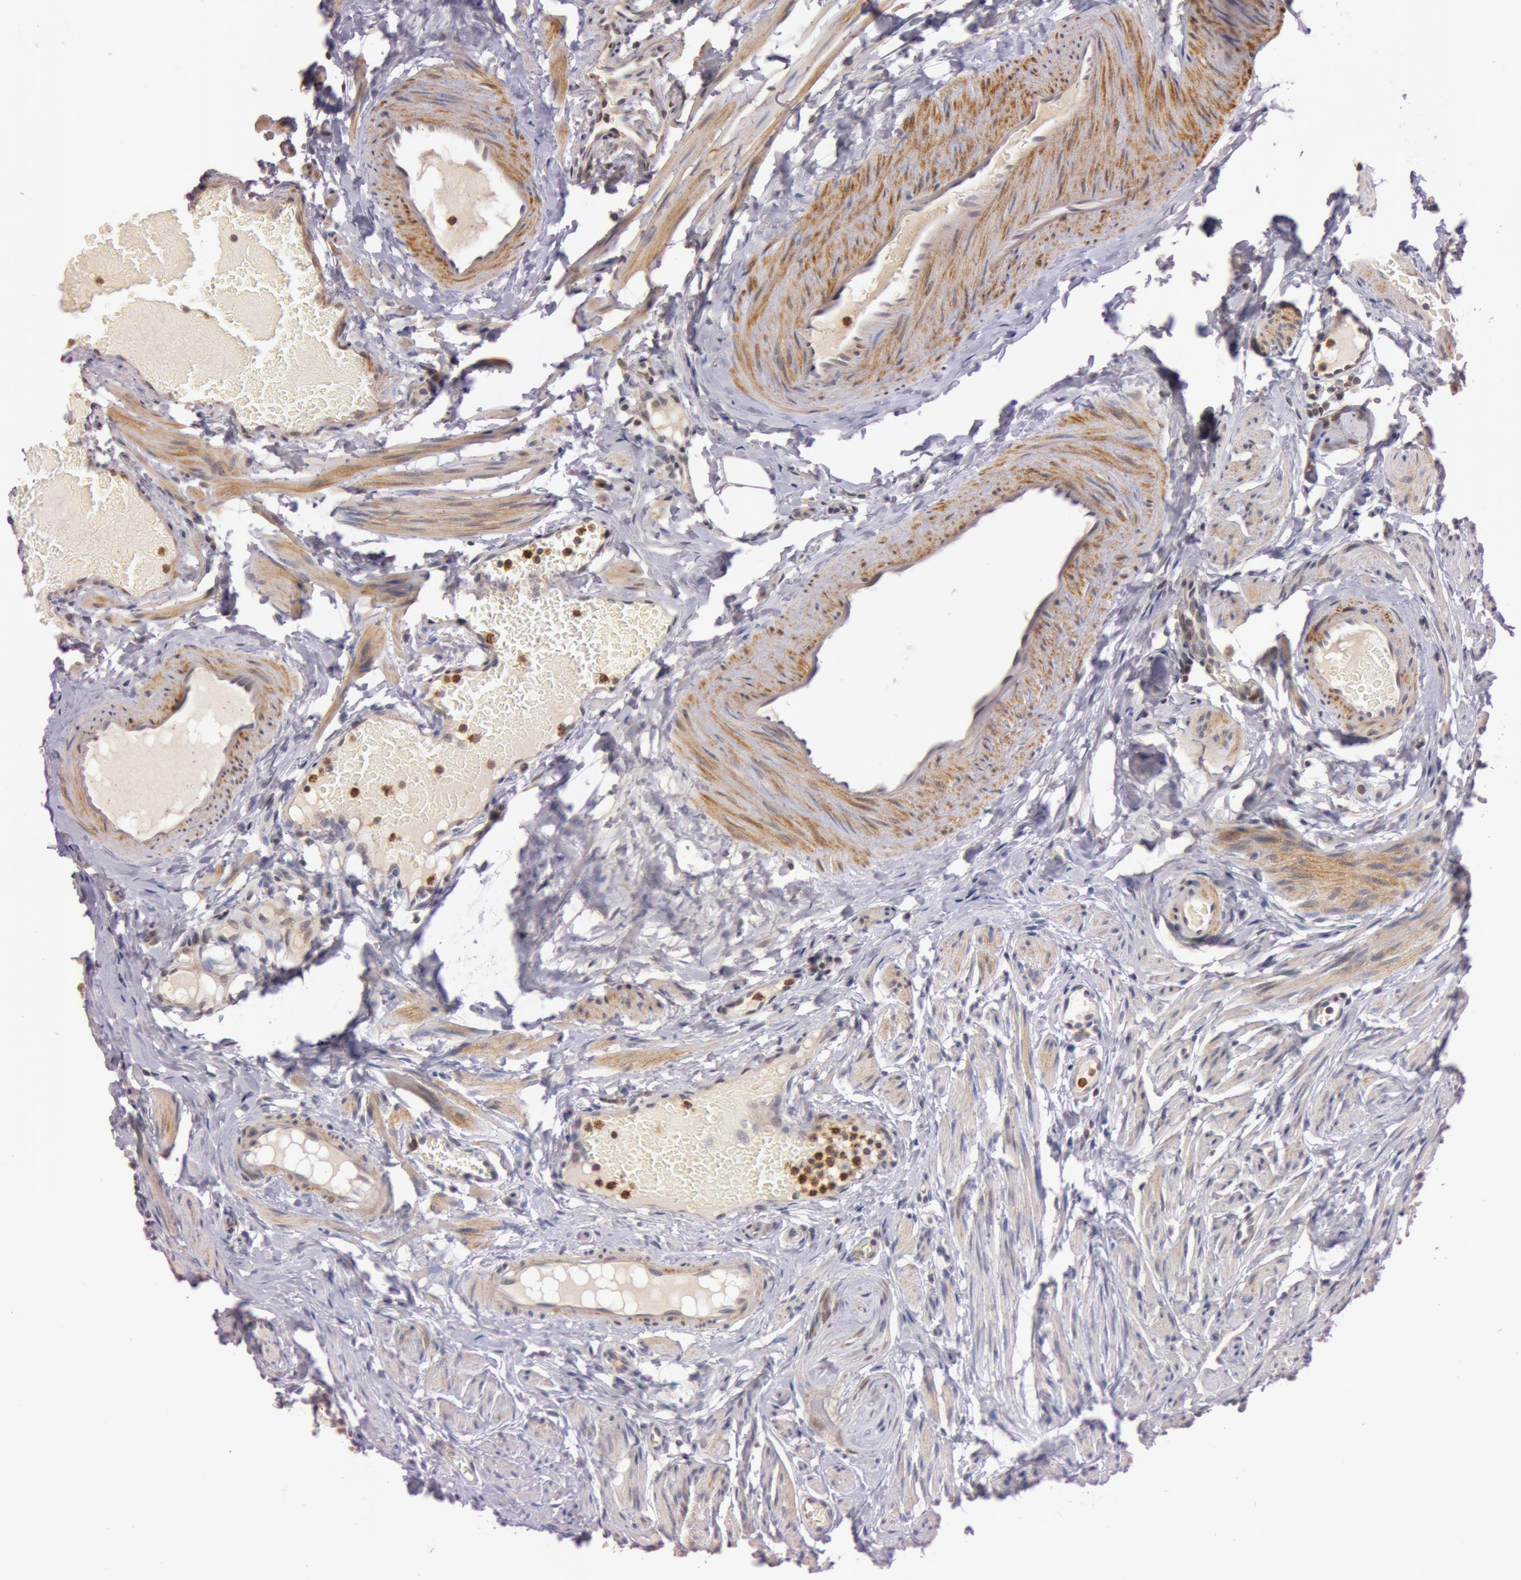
{"staining": {"intensity": "weak", "quantity": ">75%", "location": "cytoplasmic/membranous"}, "tissue": "fallopian tube", "cell_type": "Glandular cells", "image_type": "normal", "snomed": [{"axis": "morphology", "description": "Normal tissue, NOS"}, {"axis": "topography", "description": "Fallopian tube"}, {"axis": "topography", "description": "Ovary"}], "caption": "Human fallopian tube stained with a brown dye reveals weak cytoplasmic/membranous positive staining in about >75% of glandular cells.", "gene": "ATG2B", "patient": {"sex": "female", "age": 51}}